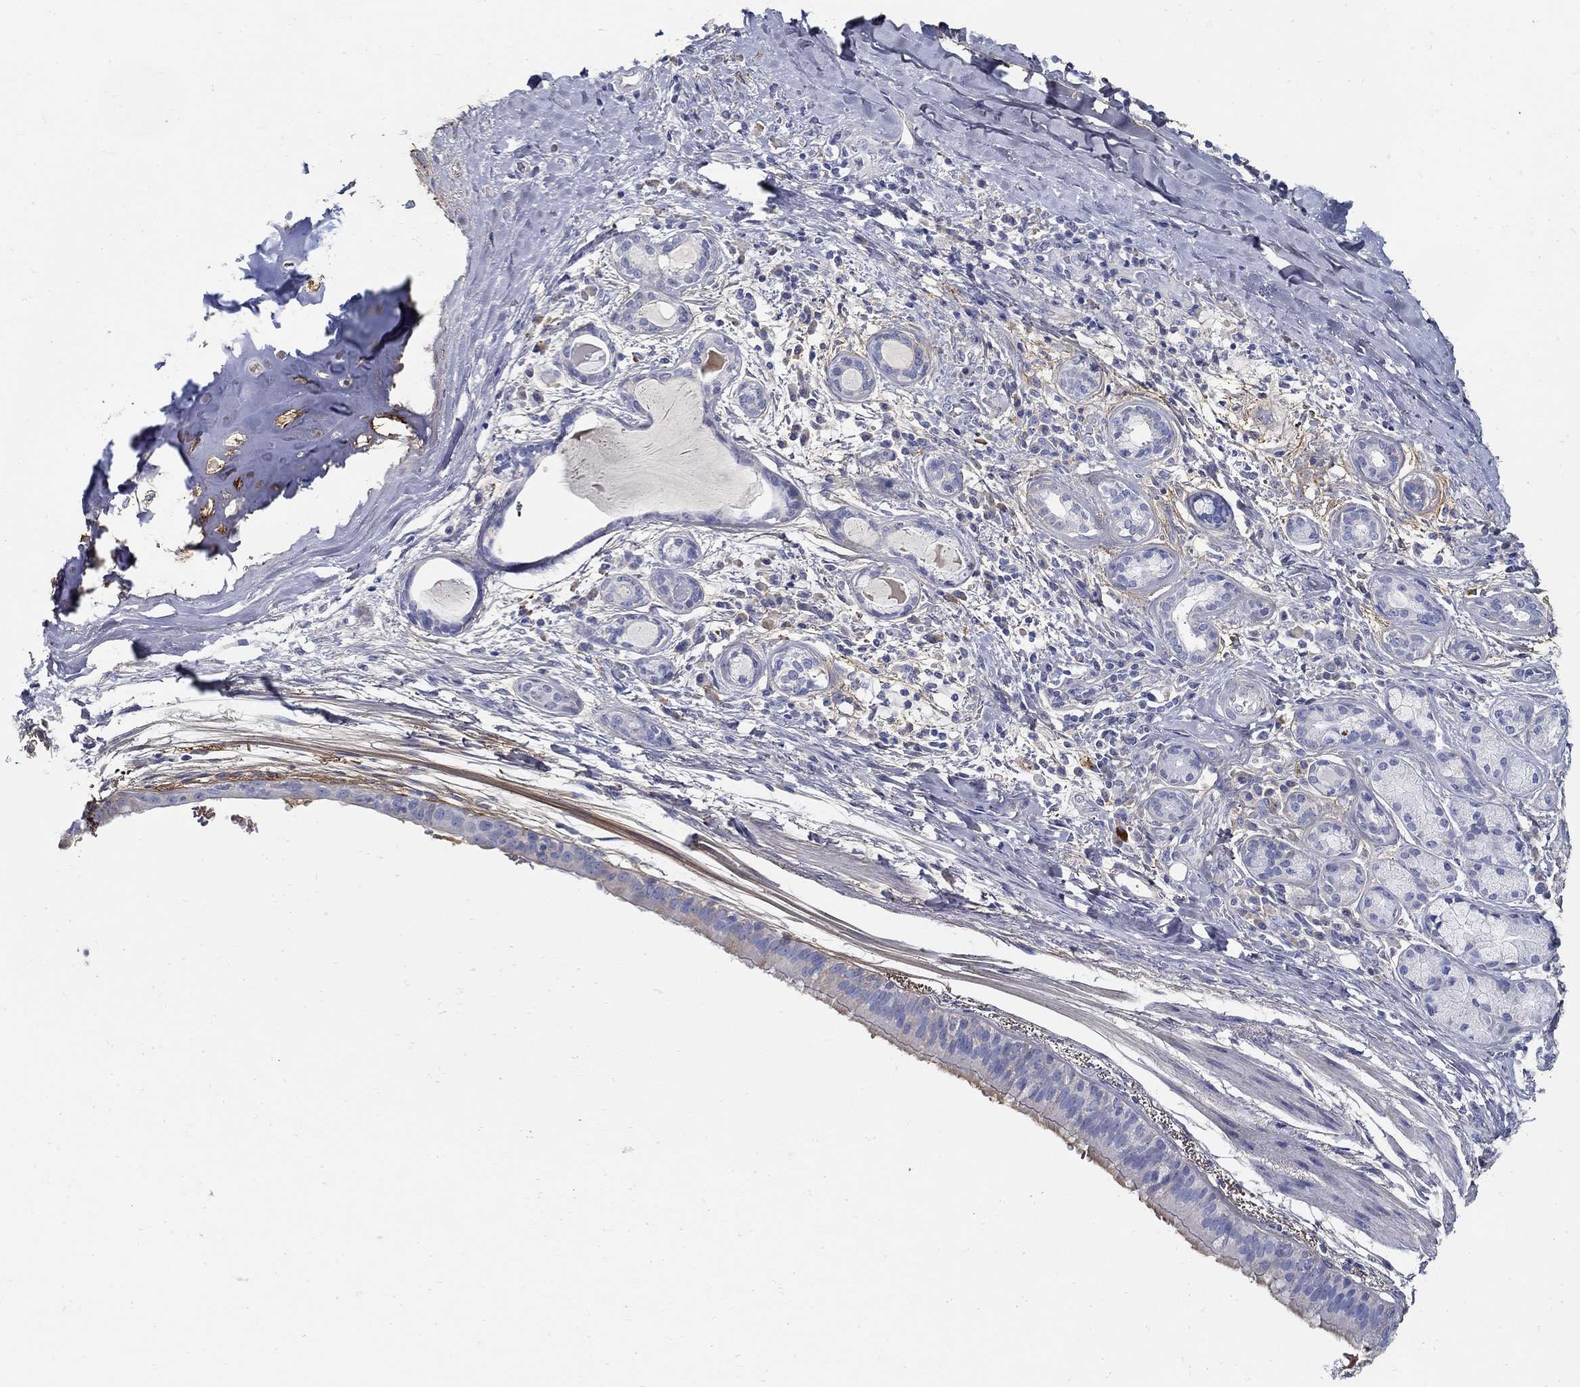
{"staining": {"intensity": "negative", "quantity": "none", "location": "none"}, "tissue": "bronchus", "cell_type": "Respiratory epithelial cells", "image_type": "normal", "snomed": [{"axis": "morphology", "description": "Normal tissue, NOS"}, {"axis": "morphology", "description": "Squamous cell carcinoma, NOS"}, {"axis": "topography", "description": "Bronchus"}, {"axis": "topography", "description": "Lung"}], "caption": "There is no significant staining in respiratory epithelial cells of bronchus.", "gene": "TGFBI", "patient": {"sex": "male", "age": 69}}